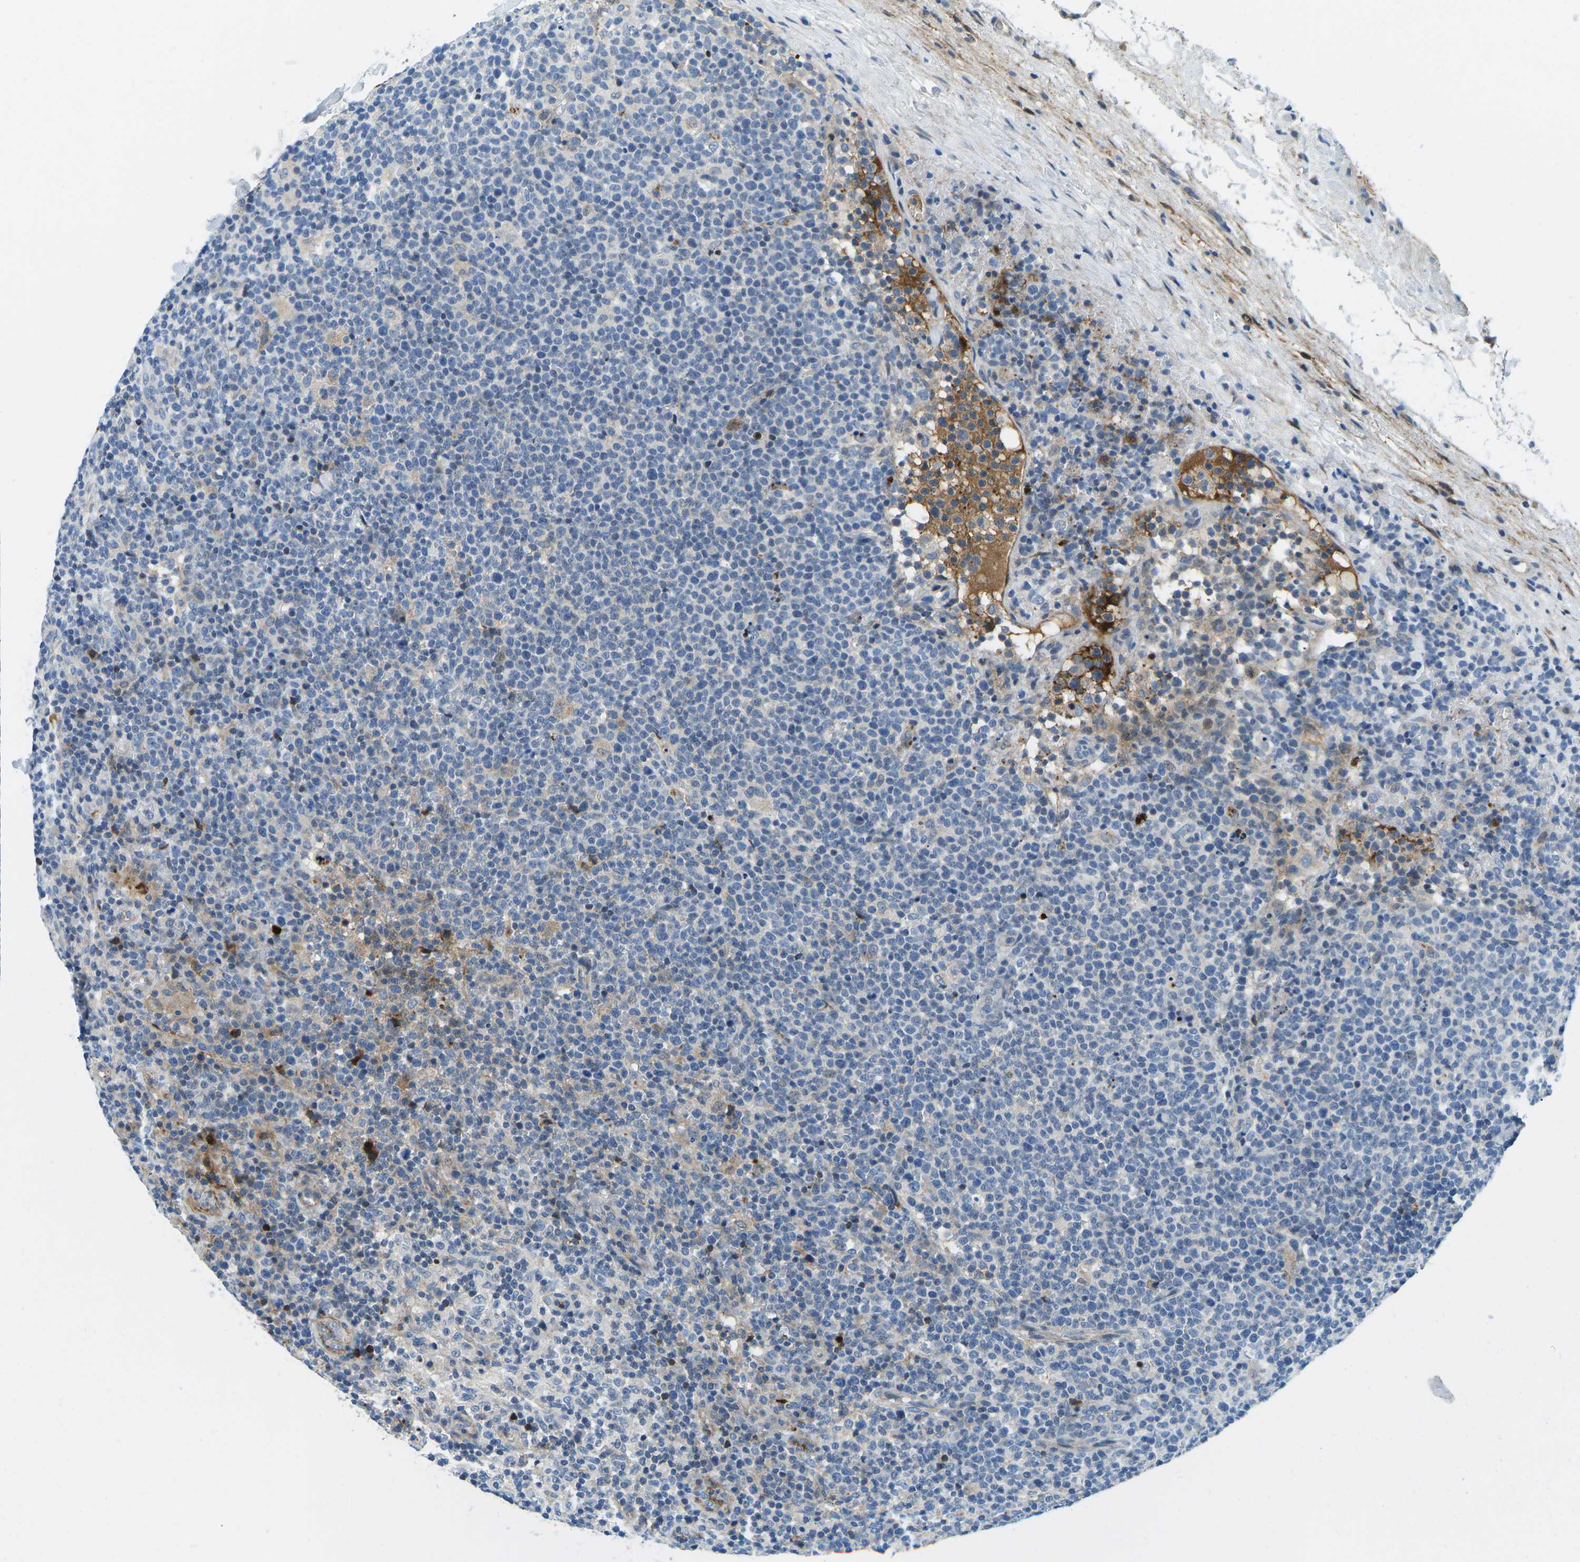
{"staining": {"intensity": "negative", "quantity": "none", "location": "none"}, "tissue": "lymphoma", "cell_type": "Tumor cells", "image_type": "cancer", "snomed": [{"axis": "morphology", "description": "Malignant lymphoma, non-Hodgkin's type, High grade"}, {"axis": "topography", "description": "Lymph node"}], "caption": "High magnification brightfield microscopy of high-grade malignant lymphoma, non-Hodgkin's type stained with DAB (brown) and counterstained with hematoxylin (blue): tumor cells show no significant staining. (DAB immunohistochemistry (IHC) visualized using brightfield microscopy, high magnification).", "gene": "CFB", "patient": {"sex": "male", "age": 61}}